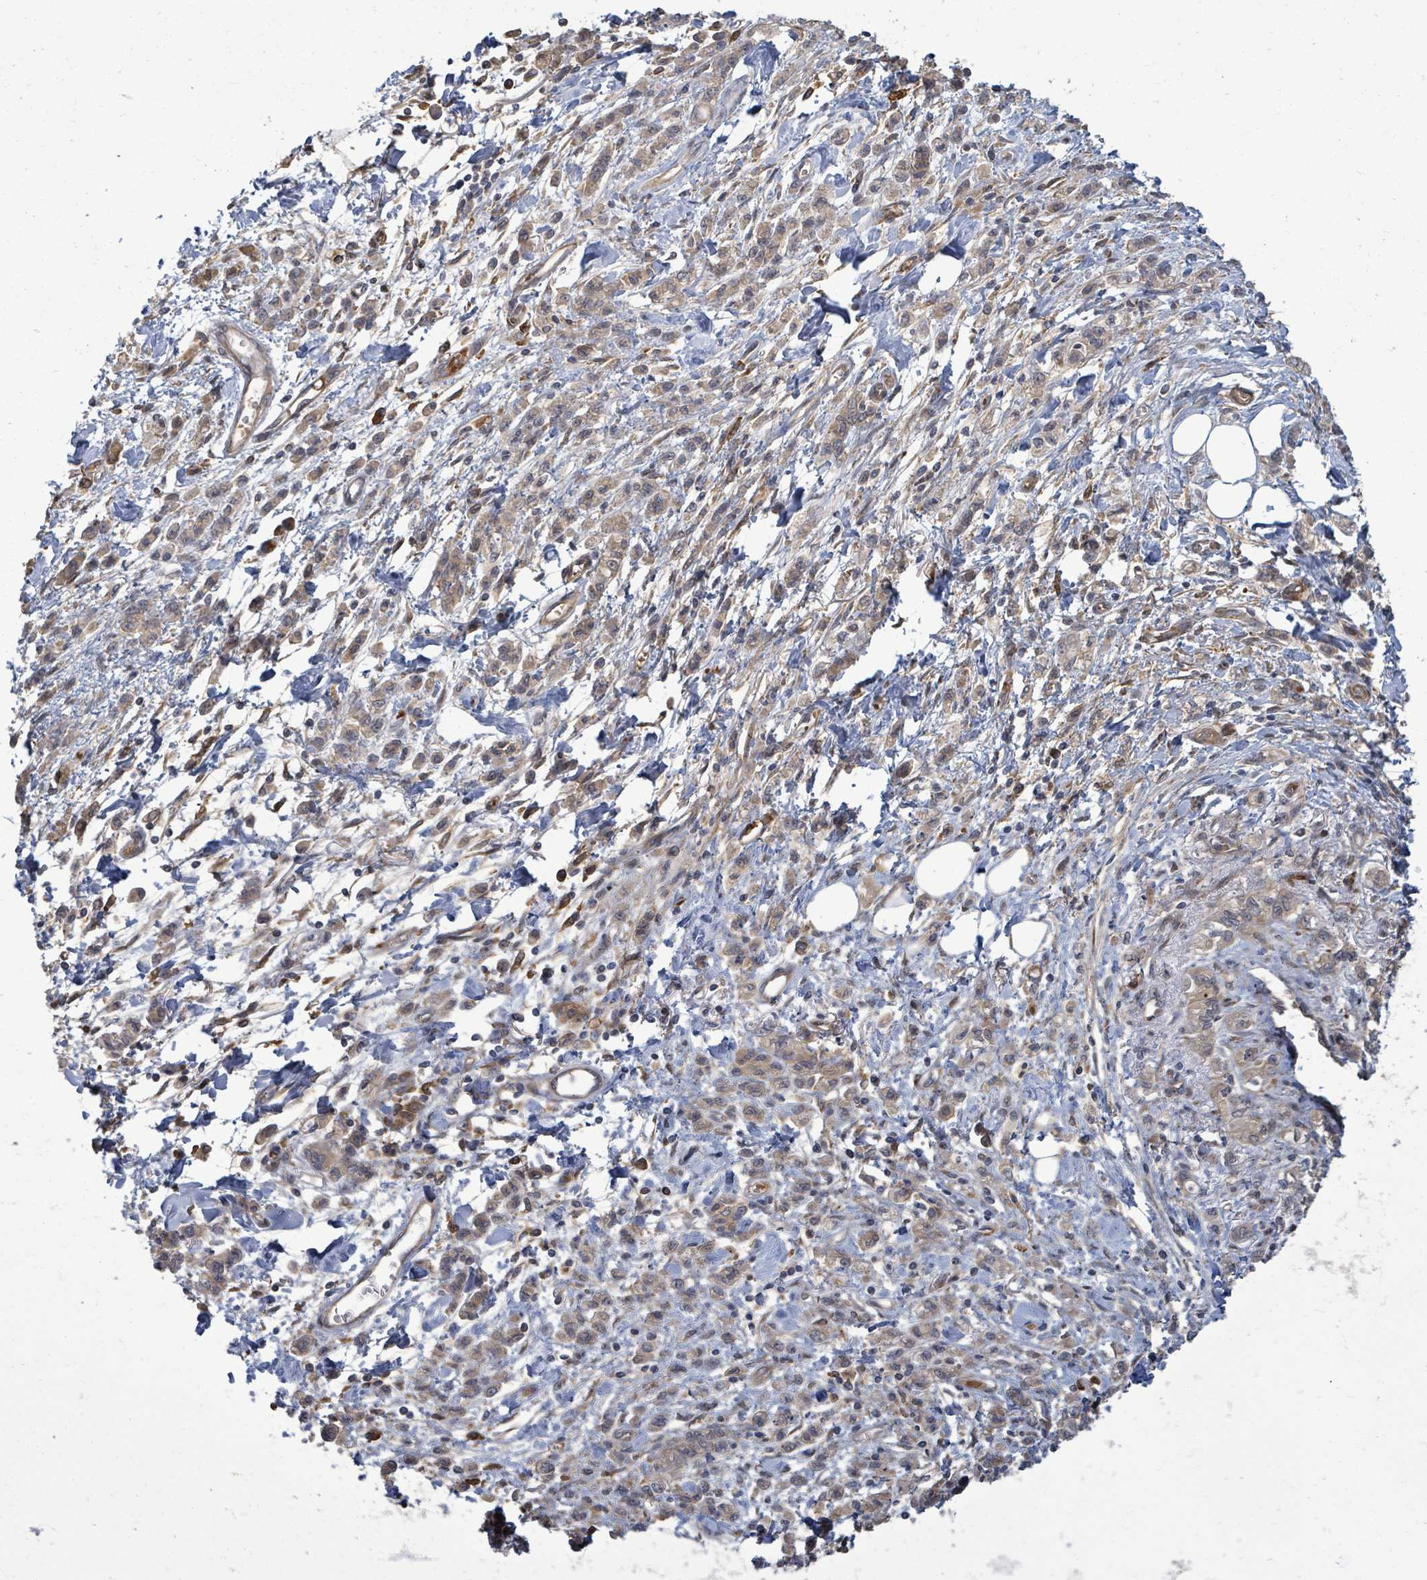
{"staining": {"intensity": "moderate", "quantity": ">75%", "location": "cytoplasmic/membranous"}, "tissue": "stomach cancer", "cell_type": "Tumor cells", "image_type": "cancer", "snomed": [{"axis": "morphology", "description": "Adenocarcinoma, NOS"}, {"axis": "topography", "description": "Stomach"}], "caption": "An image of human stomach adenocarcinoma stained for a protein displays moderate cytoplasmic/membranous brown staining in tumor cells.", "gene": "MAP3K6", "patient": {"sex": "male", "age": 77}}